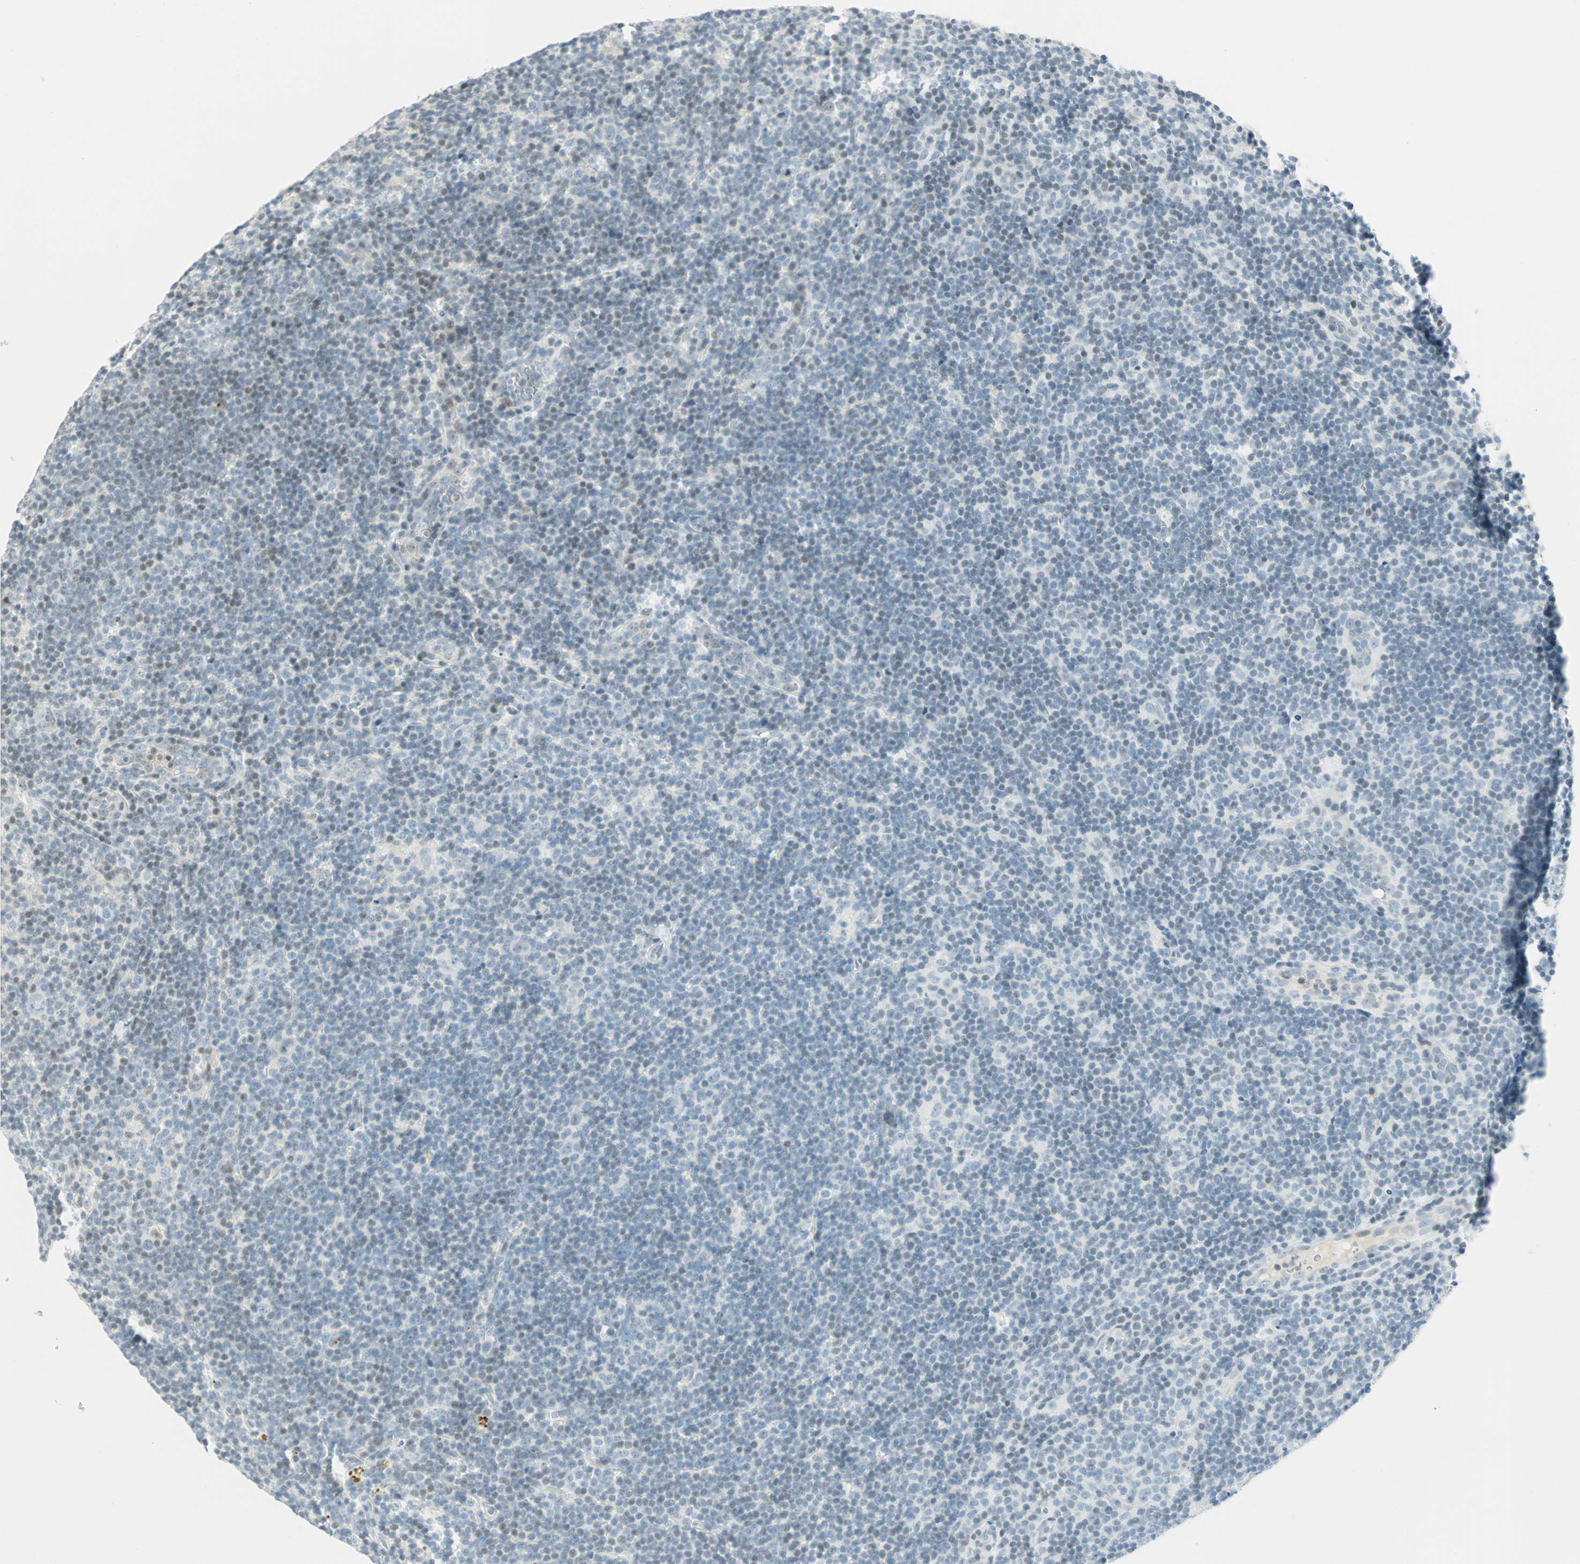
{"staining": {"intensity": "weak", "quantity": "<25%", "location": "nuclear"}, "tissue": "lymphoma", "cell_type": "Tumor cells", "image_type": "cancer", "snomed": [{"axis": "morphology", "description": "Hodgkin's disease, NOS"}, {"axis": "topography", "description": "Lymph node"}], "caption": "This is a photomicrograph of IHC staining of Hodgkin's disease, which shows no expression in tumor cells.", "gene": "SMAD3", "patient": {"sex": "female", "age": 57}}